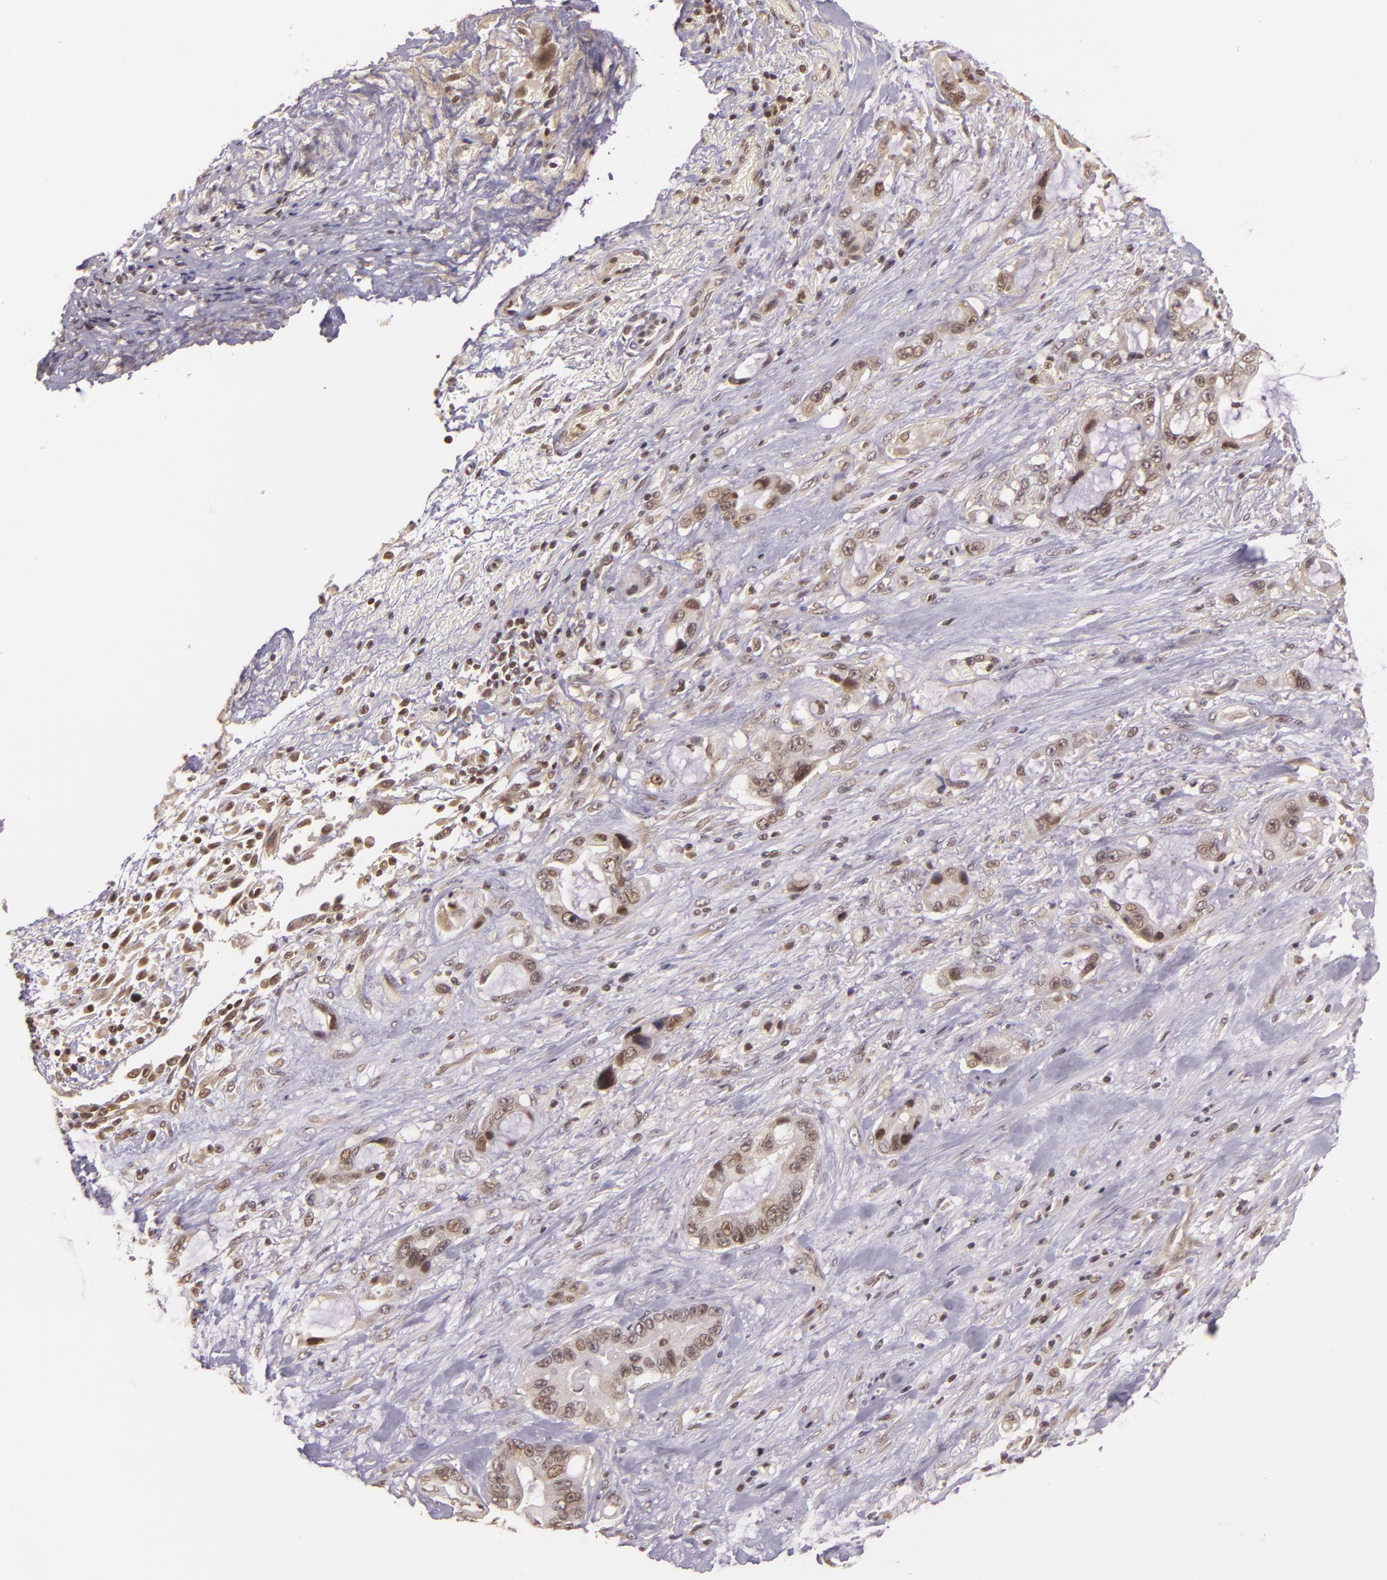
{"staining": {"intensity": "weak", "quantity": "25%-75%", "location": "nuclear"}, "tissue": "pancreatic cancer", "cell_type": "Tumor cells", "image_type": "cancer", "snomed": [{"axis": "morphology", "description": "Adenocarcinoma, NOS"}, {"axis": "topography", "description": "Pancreas"}, {"axis": "topography", "description": "Stomach, upper"}], "caption": "Protein expression analysis of human pancreatic cancer (adenocarcinoma) reveals weak nuclear positivity in about 25%-75% of tumor cells.", "gene": "TXNRD2", "patient": {"sex": "male", "age": 77}}